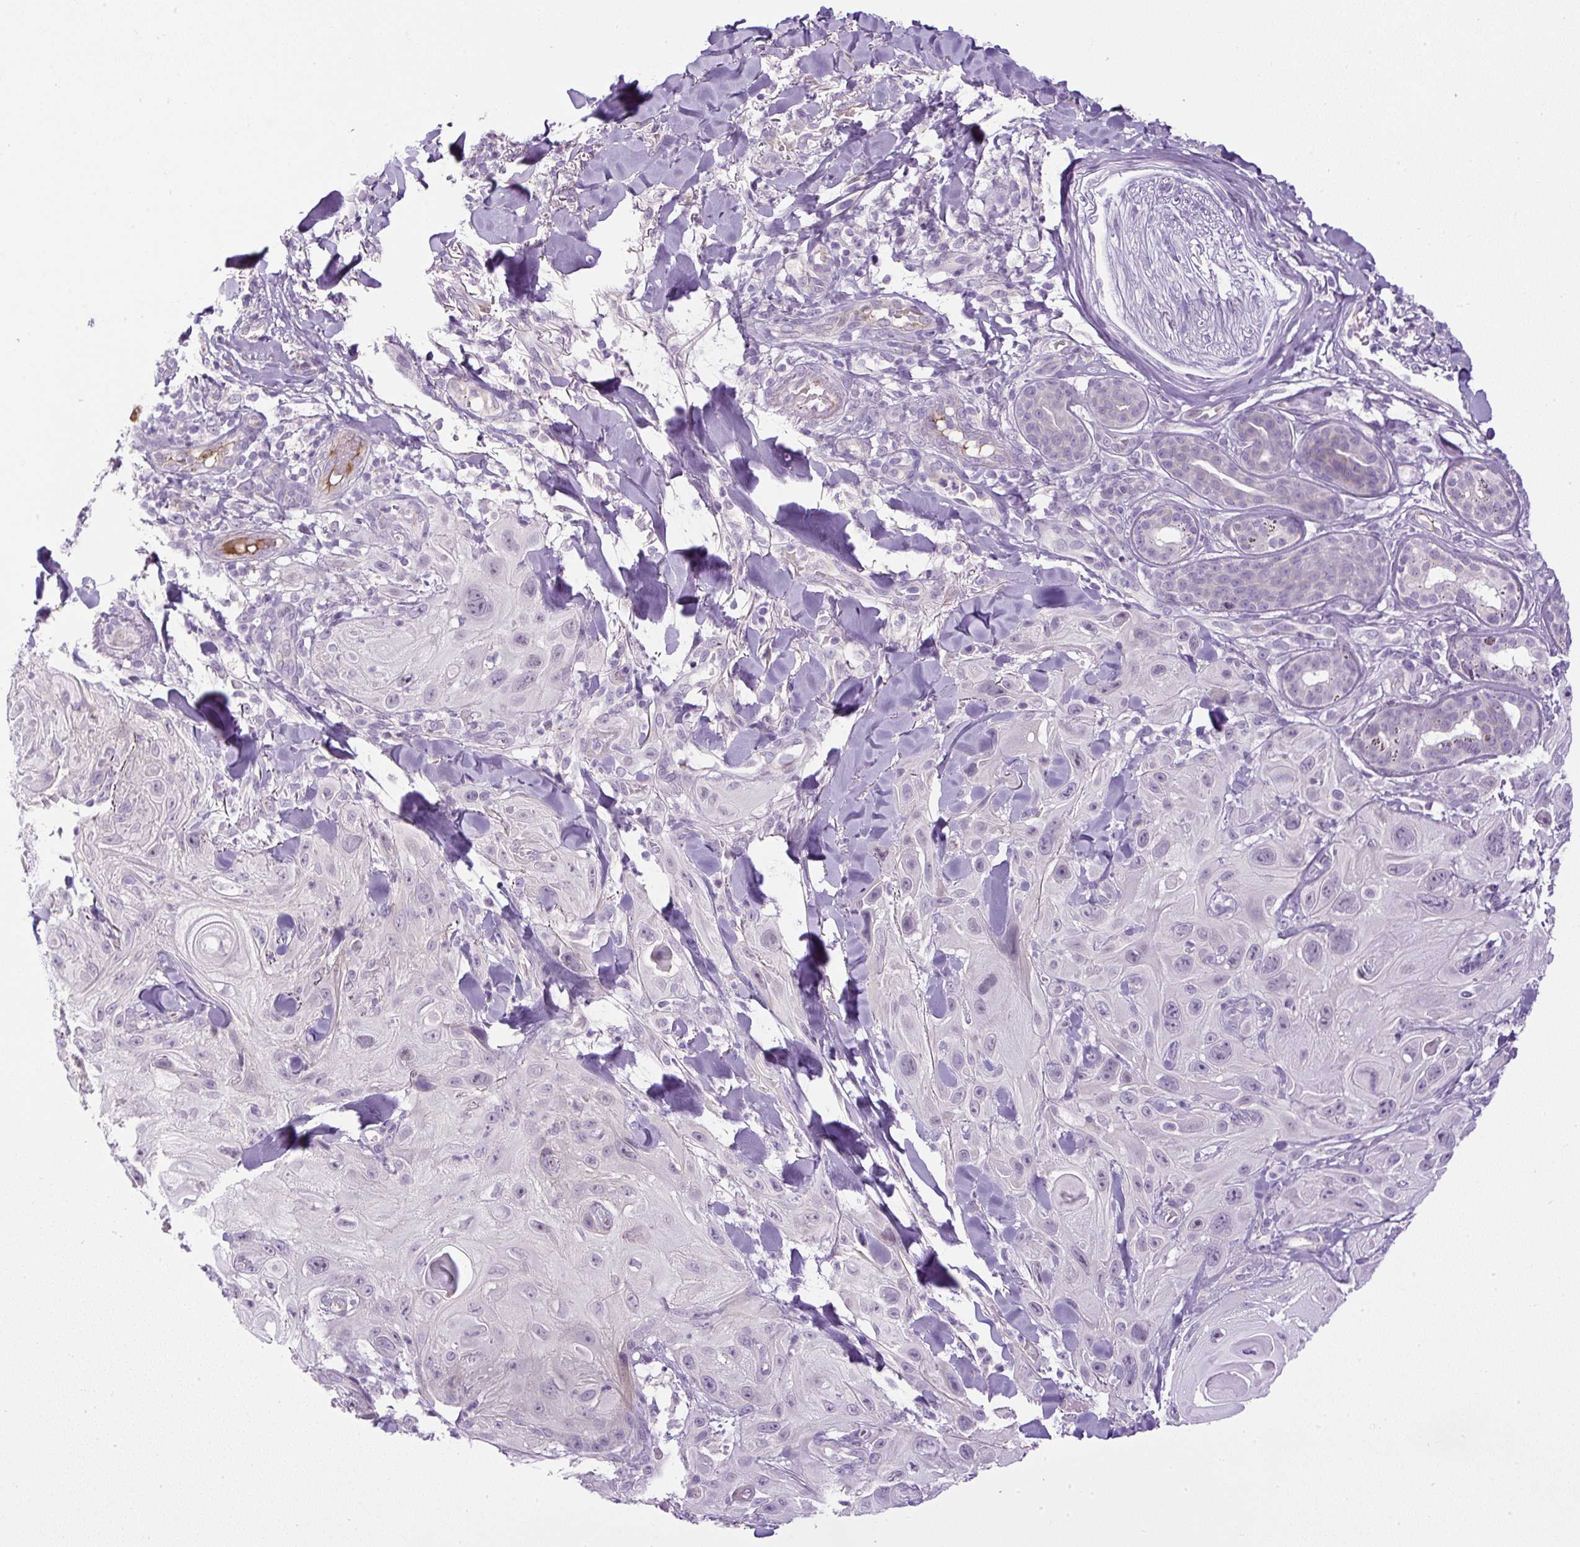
{"staining": {"intensity": "negative", "quantity": "none", "location": "none"}, "tissue": "skin cancer", "cell_type": "Tumor cells", "image_type": "cancer", "snomed": [{"axis": "morphology", "description": "Normal tissue, NOS"}, {"axis": "morphology", "description": "Squamous cell carcinoma, NOS"}, {"axis": "topography", "description": "Skin"}], "caption": "A high-resolution image shows IHC staining of skin cancer, which shows no significant expression in tumor cells. The staining was performed using DAB to visualize the protein expression in brown, while the nuclei were stained in blue with hematoxylin (Magnification: 20x).", "gene": "LEFTY2", "patient": {"sex": "male", "age": 72}}